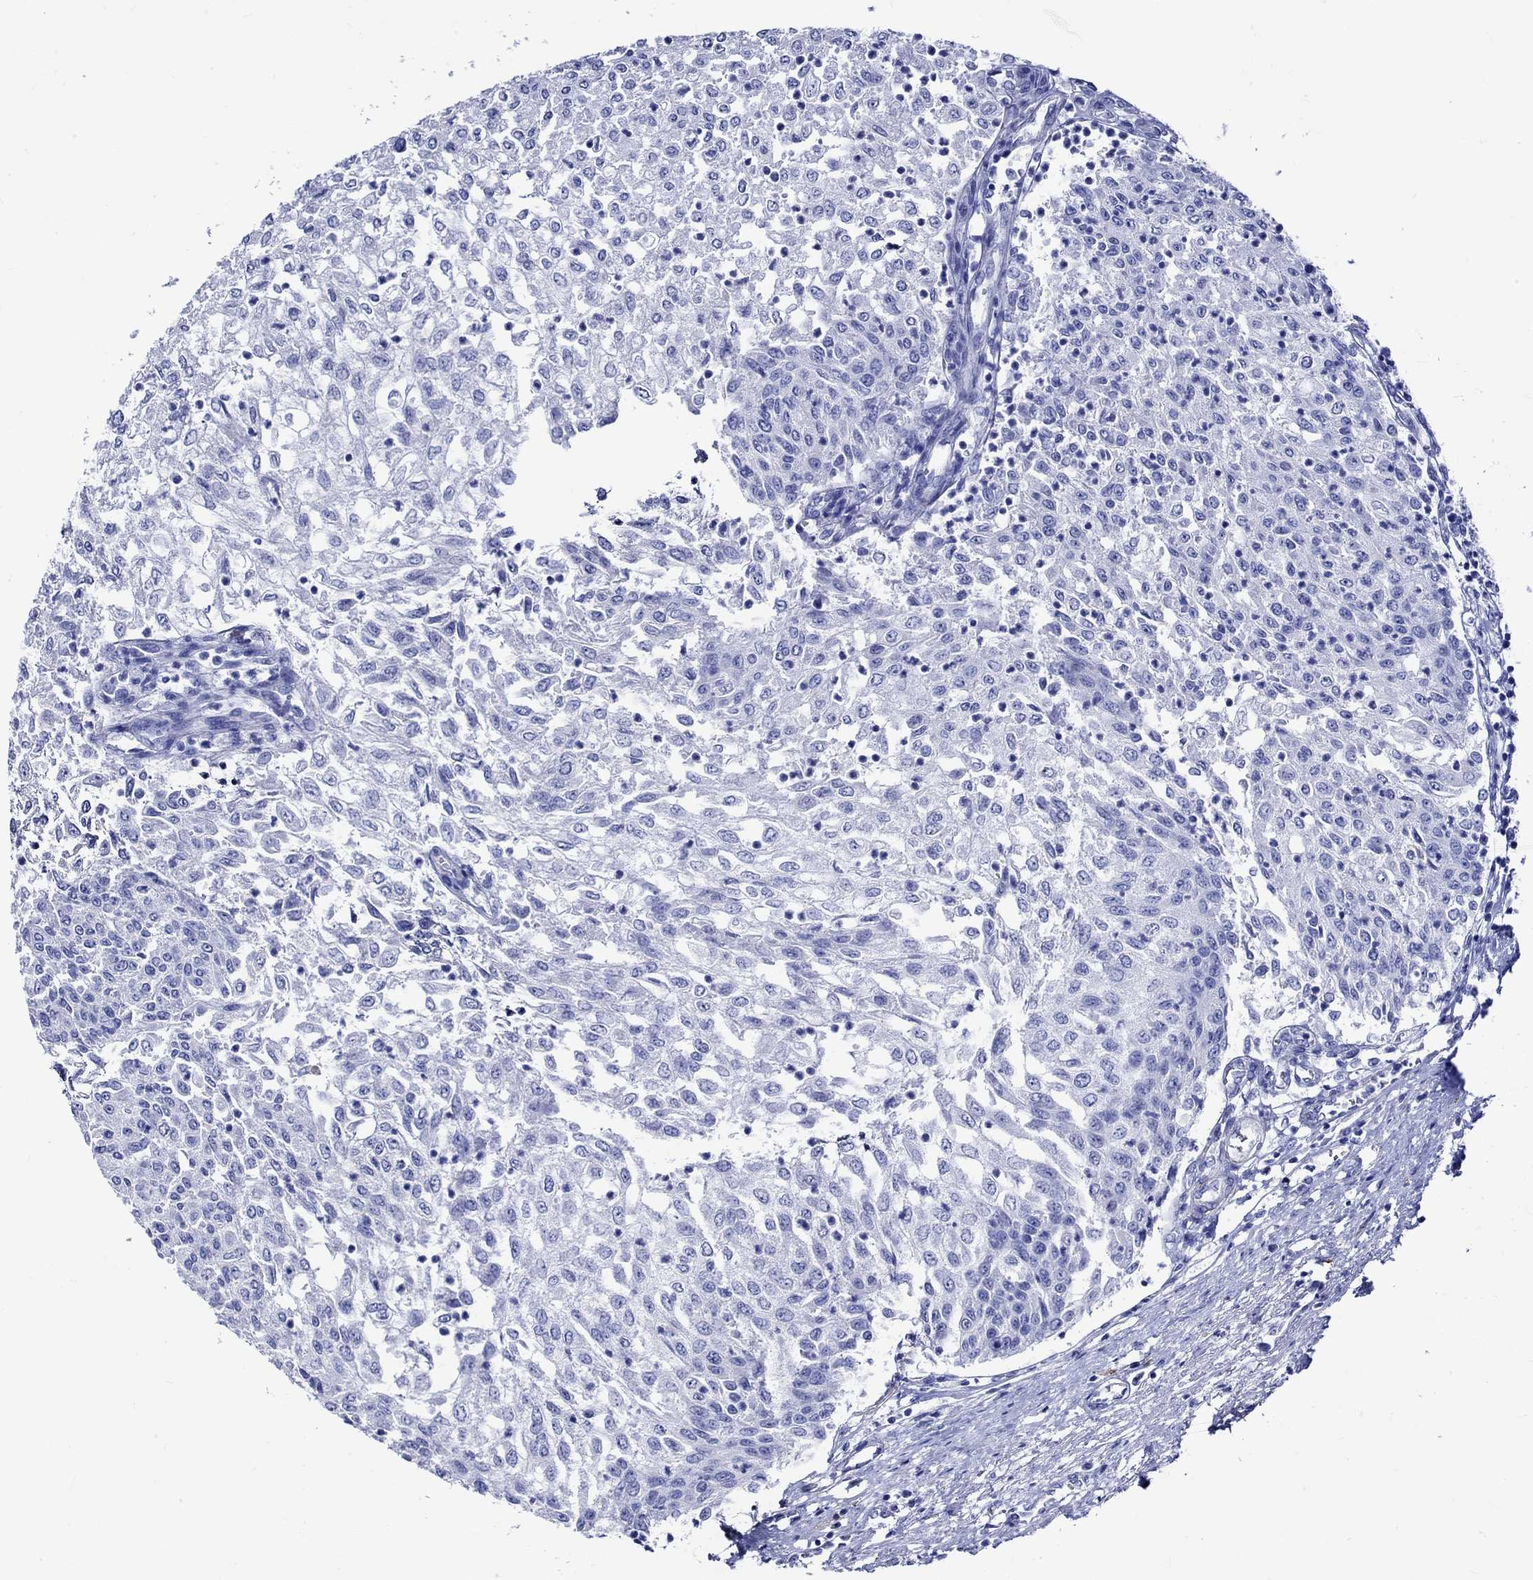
{"staining": {"intensity": "negative", "quantity": "none", "location": "none"}, "tissue": "urothelial cancer", "cell_type": "Tumor cells", "image_type": "cancer", "snomed": [{"axis": "morphology", "description": "Urothelial carcinoma, Low grade"}, {"axis": "topography", "description": "Urinary bladder"}], "caption": "The IHC image has no significant positivity in tumor cells of low-grade urothelial carcinoma tissue. (DAB (3,3'-diaminobenzidine) immunohistochemistry (IHC), high magnification).", "gene": "CRYAB", "patient": {"sex": "male", "age": 78}}